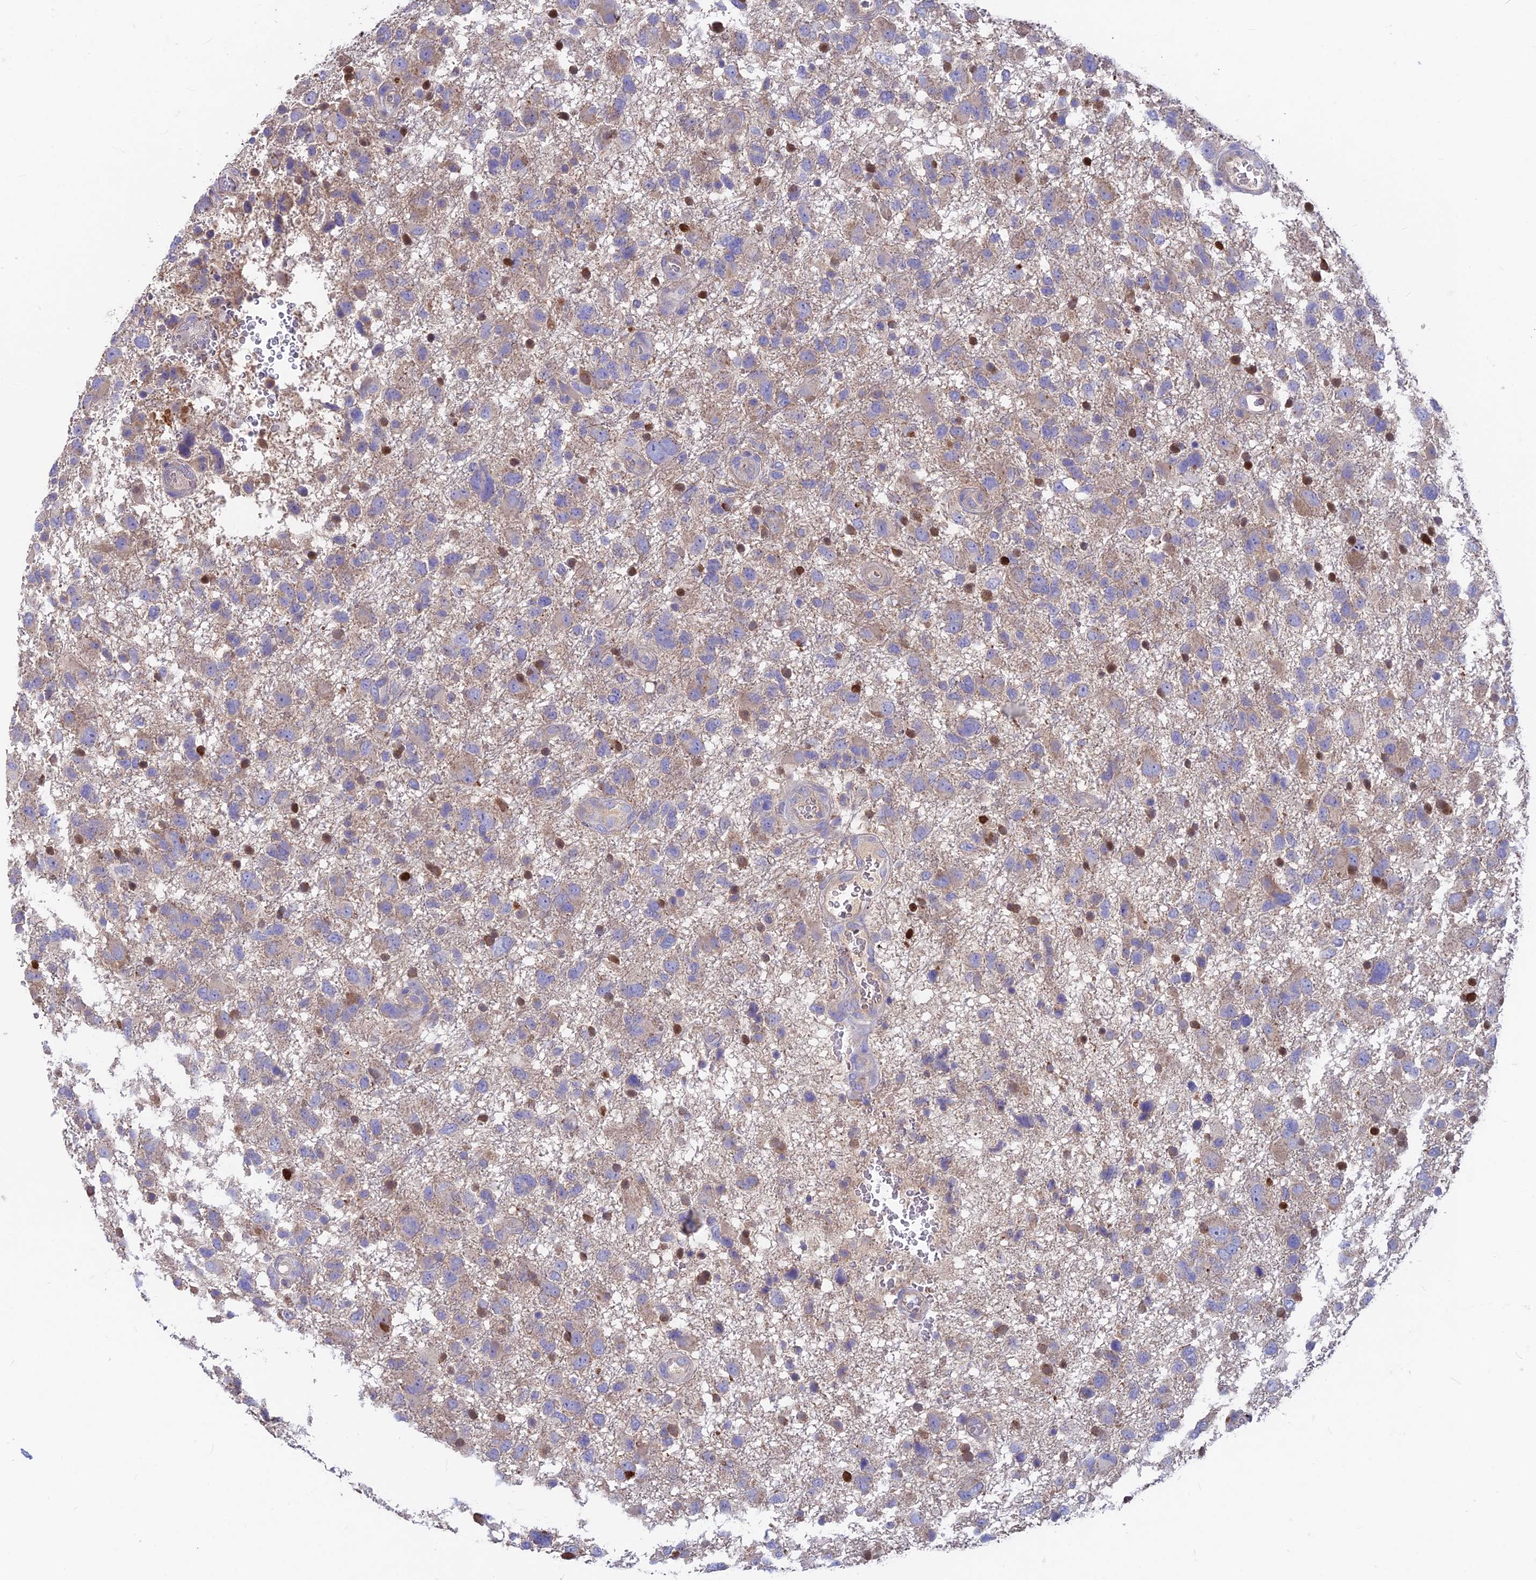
{"staining": {"intensity": "weak", "quantity": "25%-75%", "location": "cytoplasmic/membranous"}, "tissue": "glioma", "cell_type": "Tumor cells", "image_type": "cancer", "snomed": [{"axis": "morphology", "description": "Glioma, malignant, High grade"}, {"axis": "topography", "description": "Brain"}], "caption": "Protein staining displays weak cytoplasmic/membranous staining in approximately 25%-75% of tumor cells in glioma.", "gene": "PZP", "patient": {"sex": "male", "age": 61}}